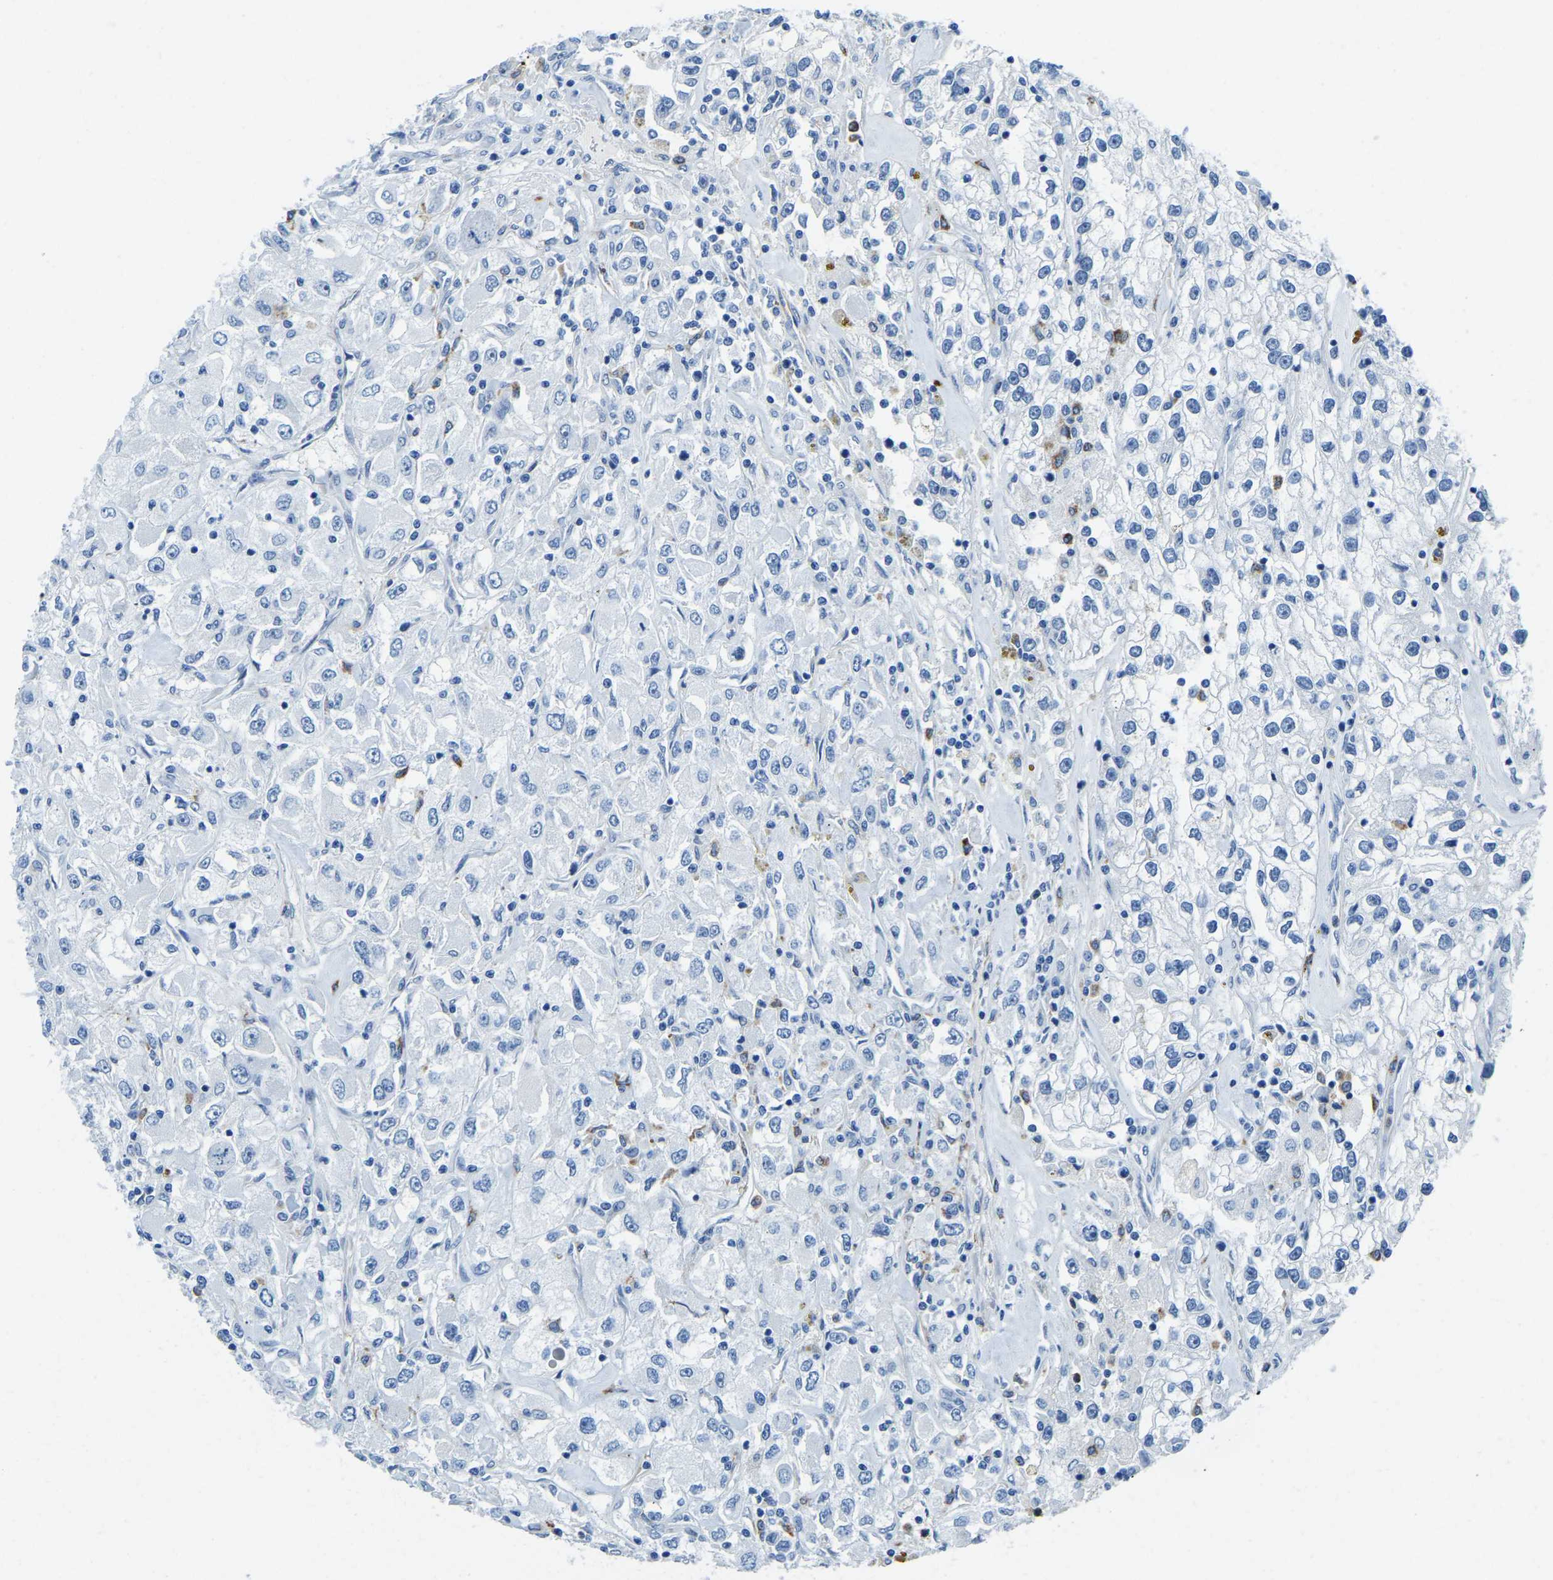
{"staining": {"intensity": "negative", "quantity": "none", "location": "none"}, "tissue": "renal cancer", "cell_type": "Tumor cells", "image_type": "cancer", "snomed": [{"axis": "morphology", "description": "Adenocarcinoma, NOS"}, {"axis": "topography", "description": "Kidney"}], "caption": "A high-resolution photomicrograph shows immunohistochemistry staining of renal cancer, which reveals no significant positivity in tumor cells. The staining was performed using DAB to visualize the protein expression in brown, while the nuclei were stained in blue with hematoxylin (Magnification: 20x).", "gene": "MS4A3", "patient": {"sex": "female", "age": 52}}